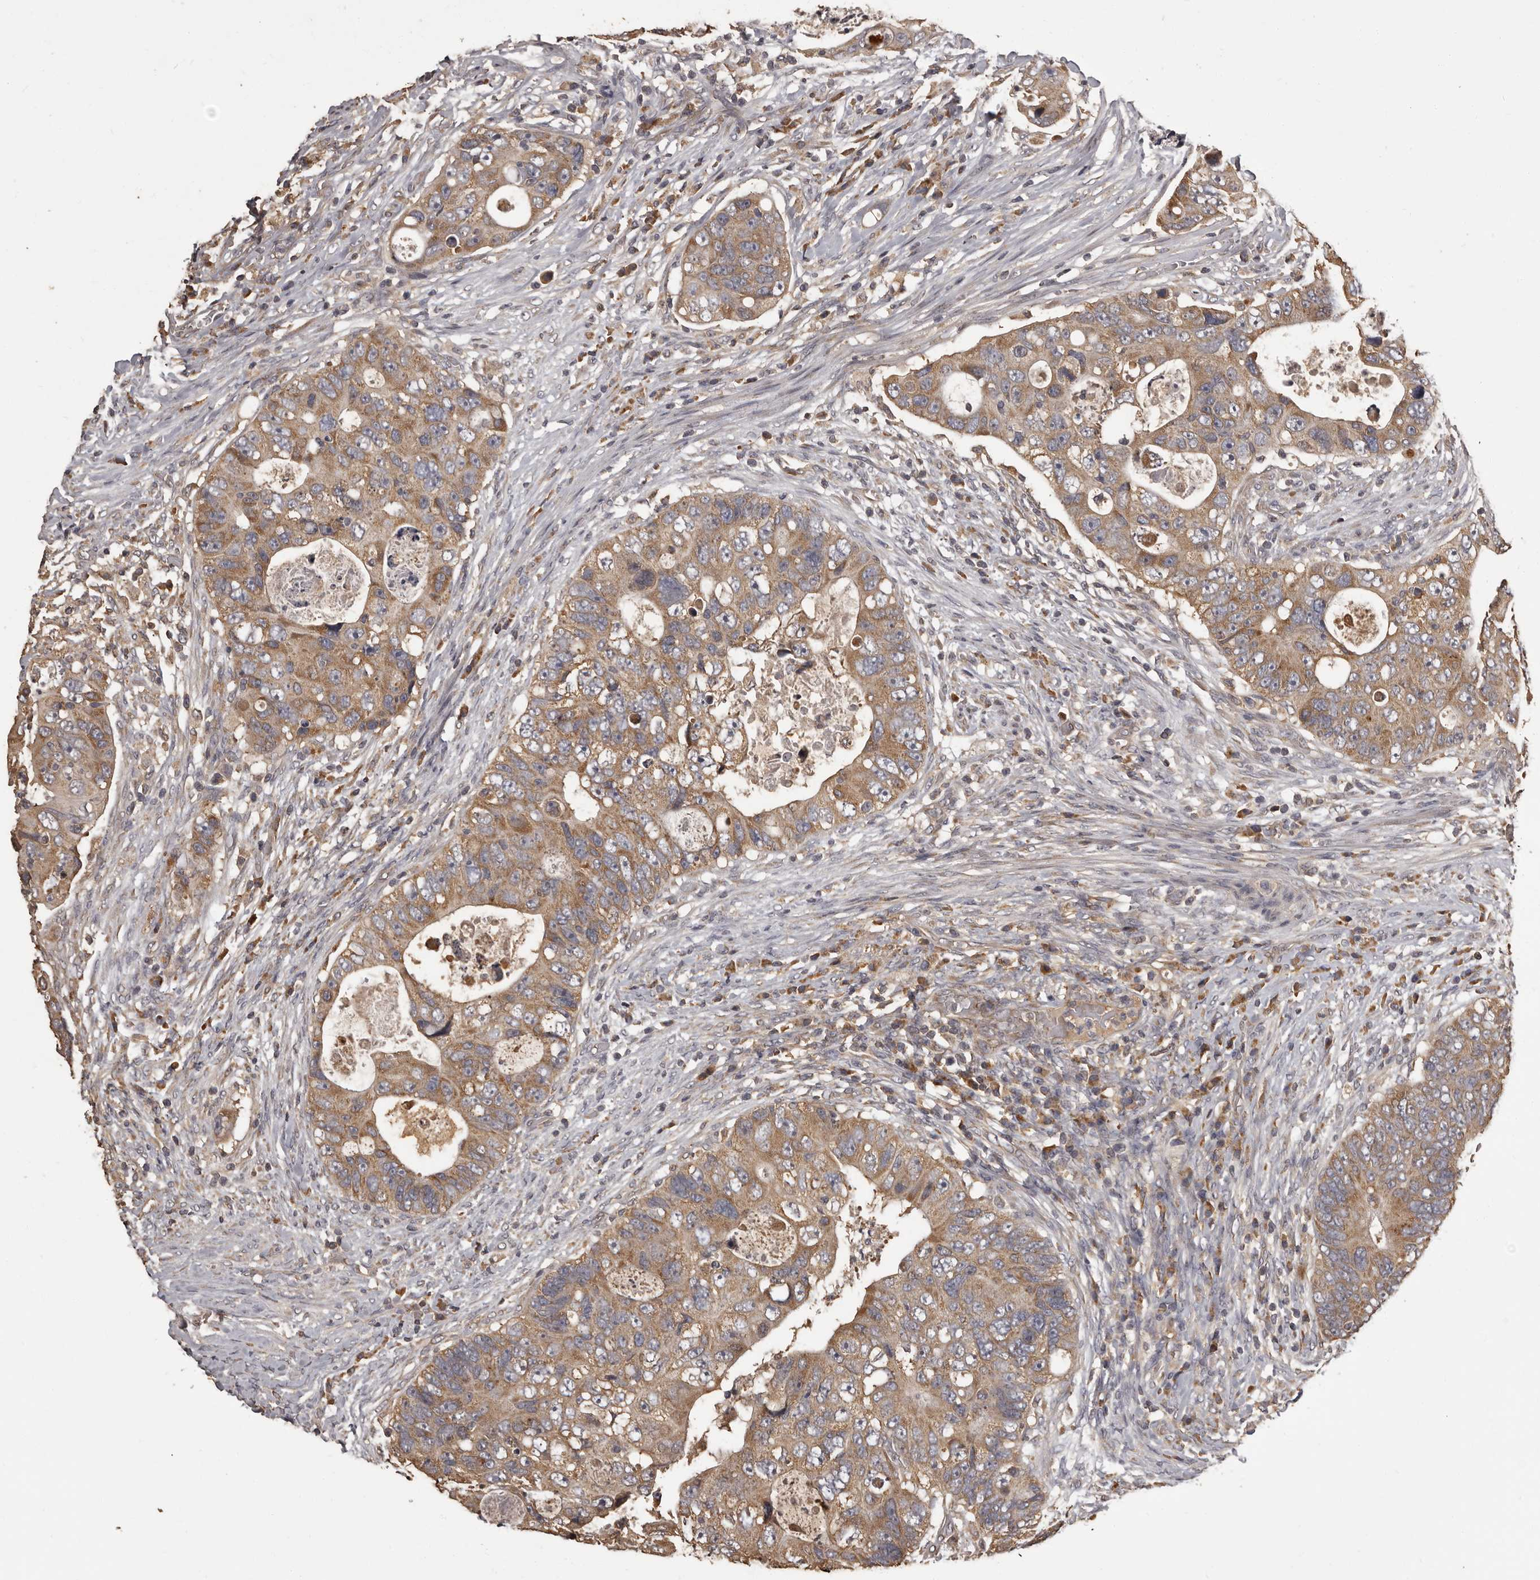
{"staining": {"intensity": "moderate", "quantity": ">75%", "location": "cytoplasmic/membranous"}, "tissue": "colorectal cancer", "cell_type": "Tumor cells", "image_type": "cancer", "snomed": [{"axis": "morphology", "description": "Adenocarcinoma, NOS"}, {"axis": "topography", "description": "Rectum"}], "caption": "Tumor cells exhibit medium levels of moderate cytoplasmic/membranous positivity in about >75% of cells in colorectal adenocarcinoma.", "gene": "MGAT5", "patient": {"sex": "male", "age": 59}}